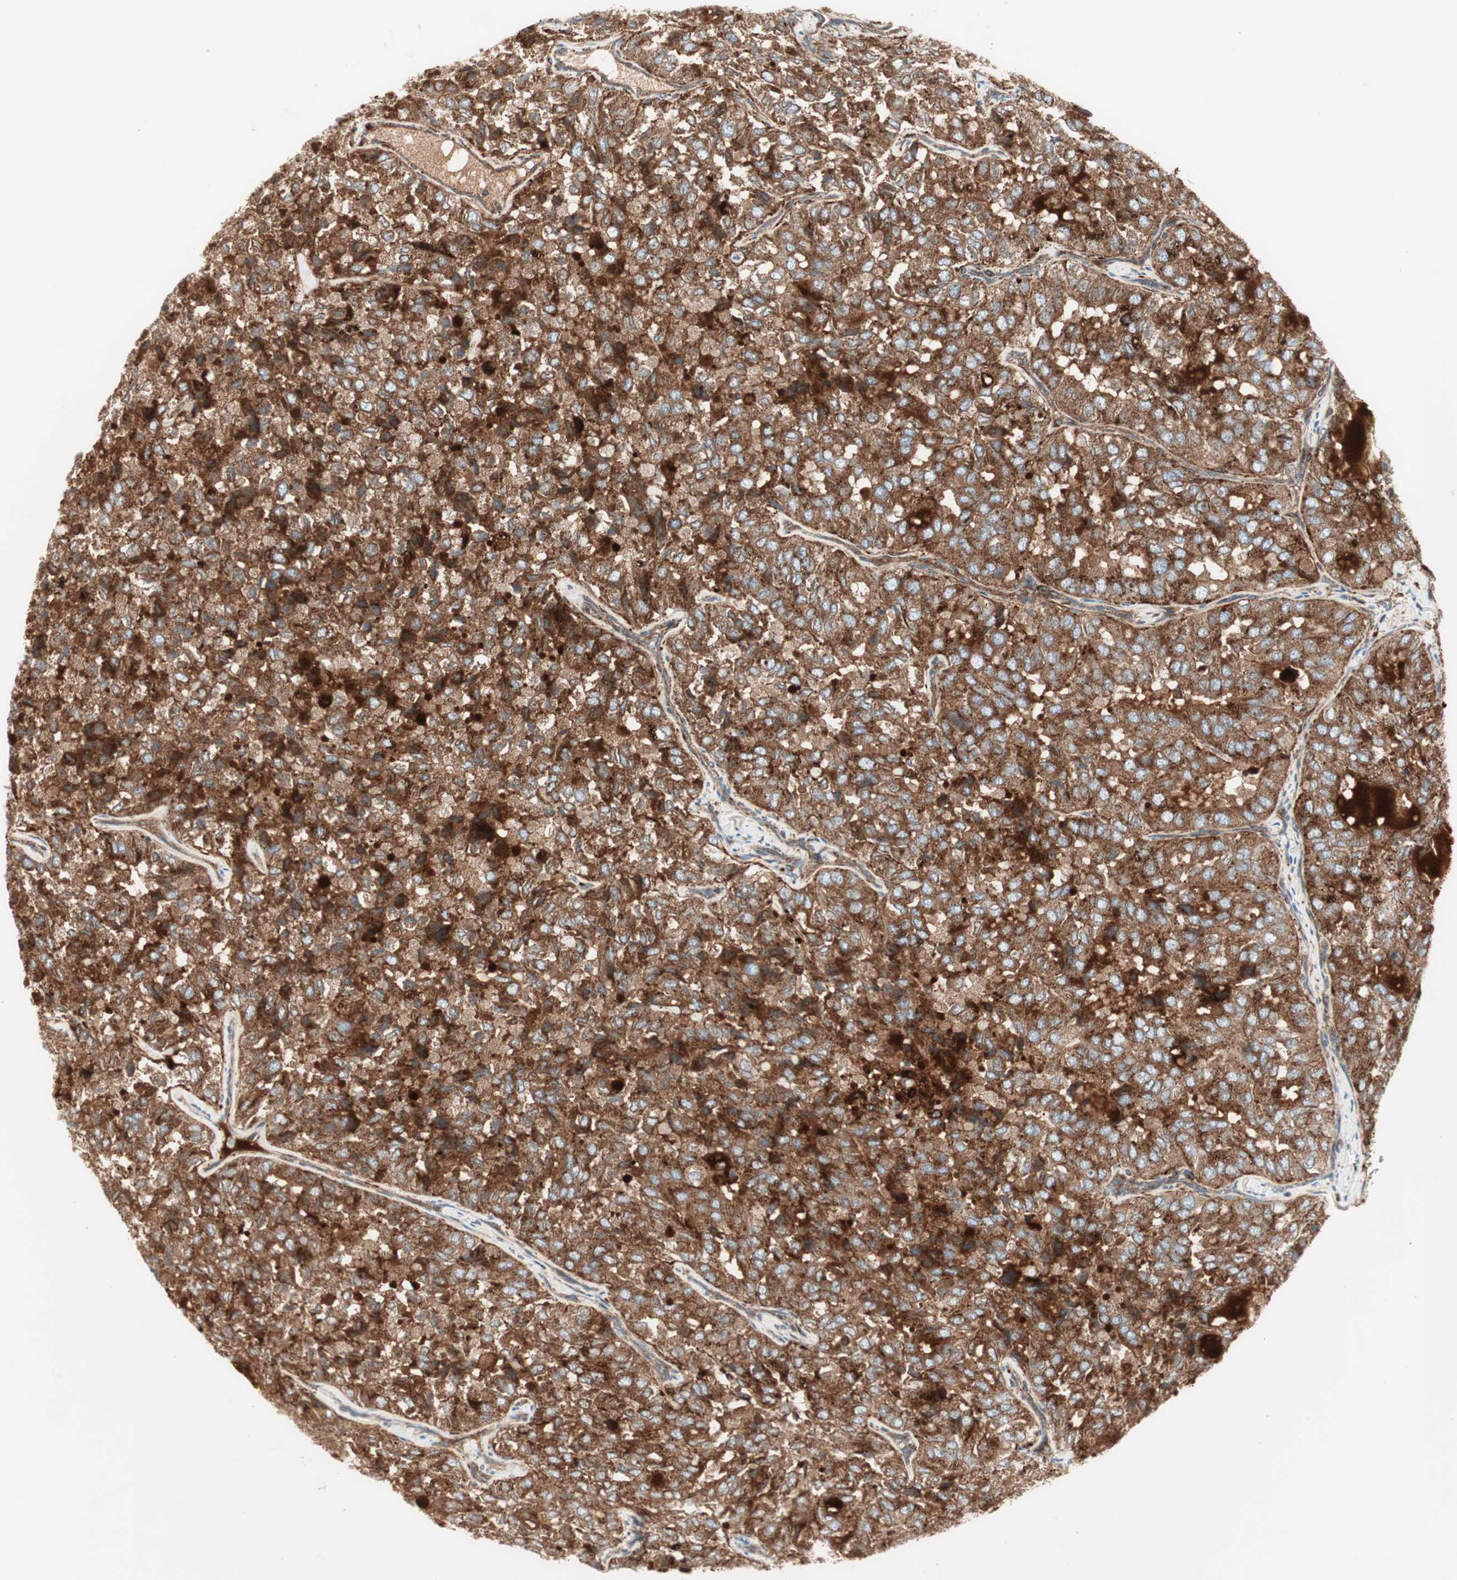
{"staining": {"intensity": "moderate", "quantity": ">75%", "location": "cytoplasmic/membranous"}, "tissue": "thyroid cancer", "cell_type": "Tumor cells", "image_type": "cancer", "snomed": [{"axis": "morphology", "description": "Follicular adenoma carcinoma, NOS"}, {"axis": "topography", "description": "Thyroid gland"}], "caption": "A histopathology image showing moderate cytoplasmic/membranous positivity in approximately >75% of tumor cells in thyroid cancer, as visualized by brown immunohistochemical staining.", "gene": "ATP6V1G1", "patient": {"sex": "male", "age": 75}}